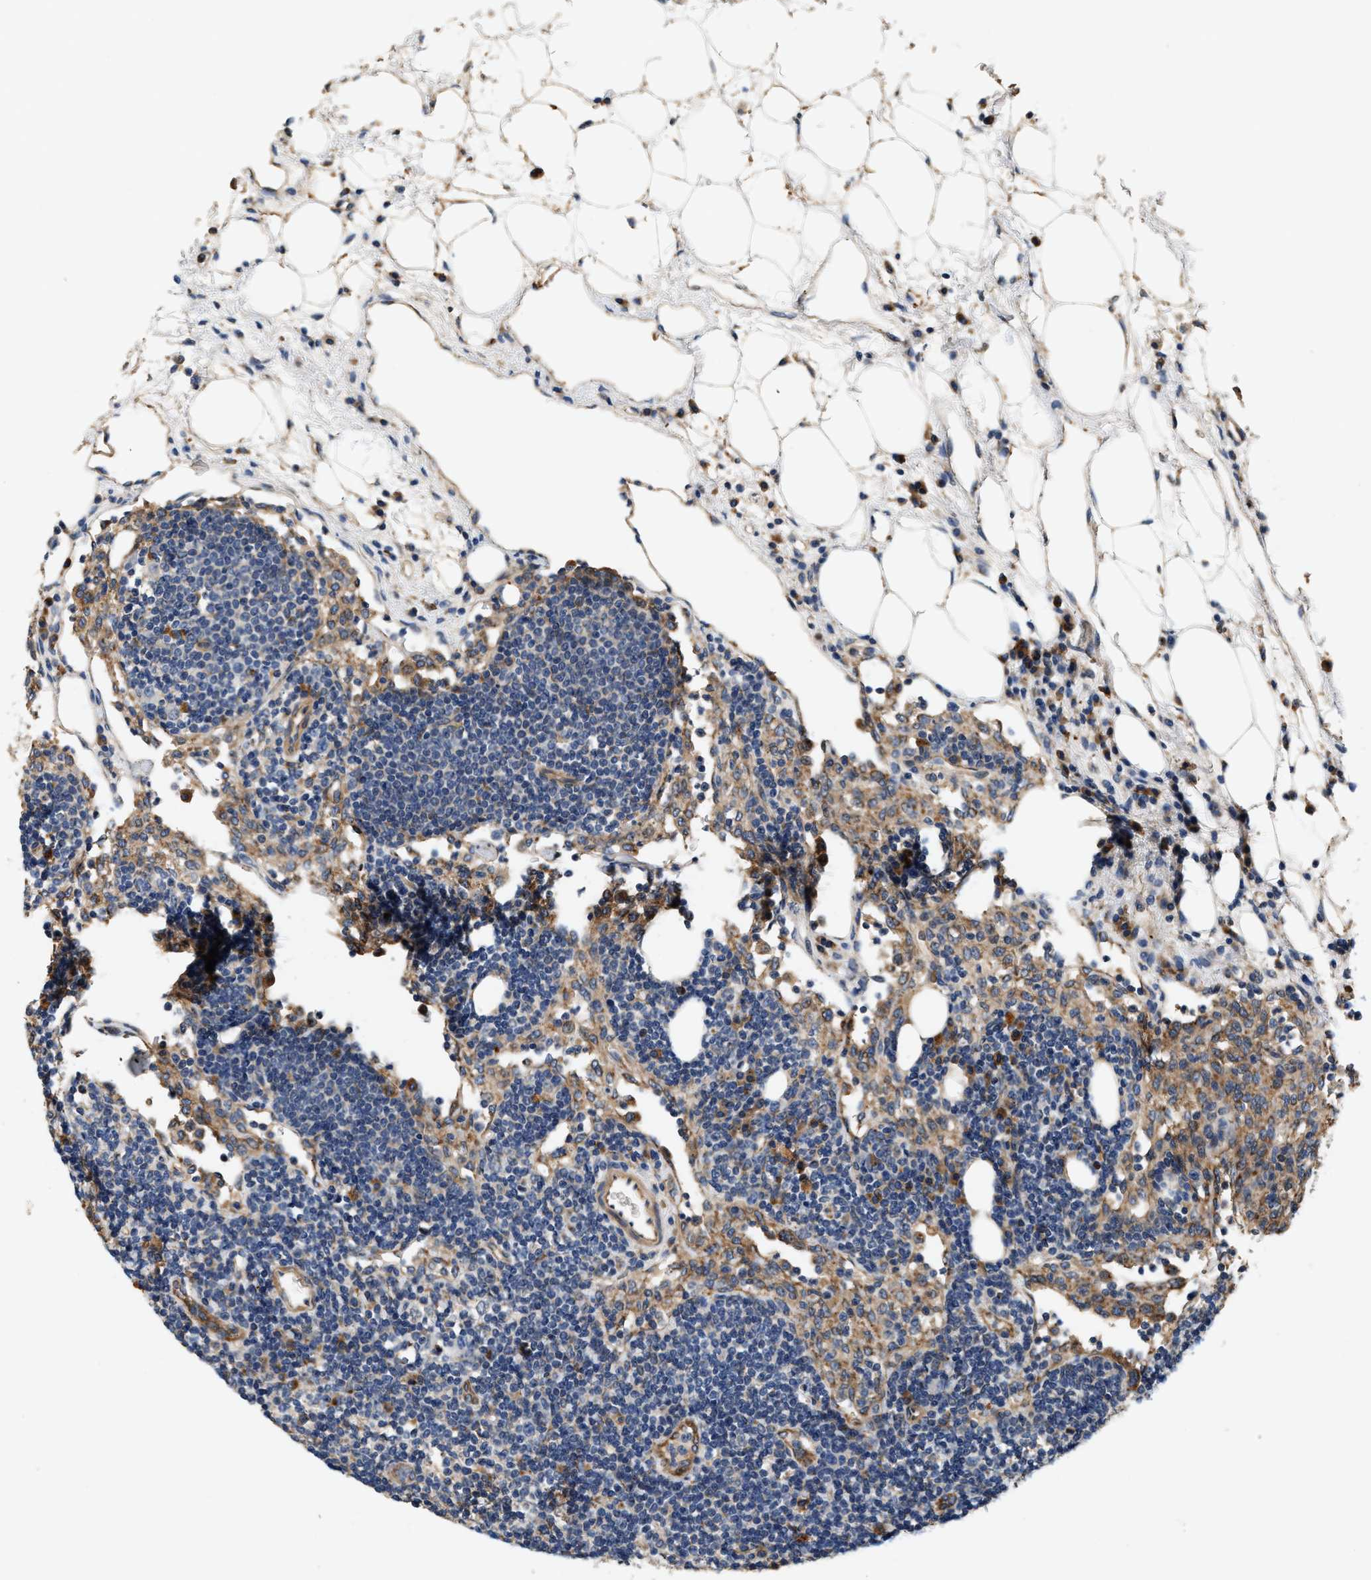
{"staining": {"intensity": "weak", "quantity": "<25%", "location": "cytoplasmic/membranous"}, "tissue": "lymph node", "cell_type": "Germinal center cells", "image_type": "normal", "snomed": [{"axis": "morphology", "description": "Normal tissue, NOS"}, {"axis": "morphology", "description": "Carcinoid, malignant, NOS"}, {"axis": "topography", "description": "Lymph node"}], "caption": "DAB (3,3'-diaminobenzidine) immunohistochemical staining of benign human lymph node displays no significant expression in germinal center cells. The staining is performed using DAB (3,3'-diaminobenzidine) brown chromogen with nuclei counter-stained in using hematoxylin.", "gene": "DUSP10", "patient": {"sex": "male", "age": 47}}